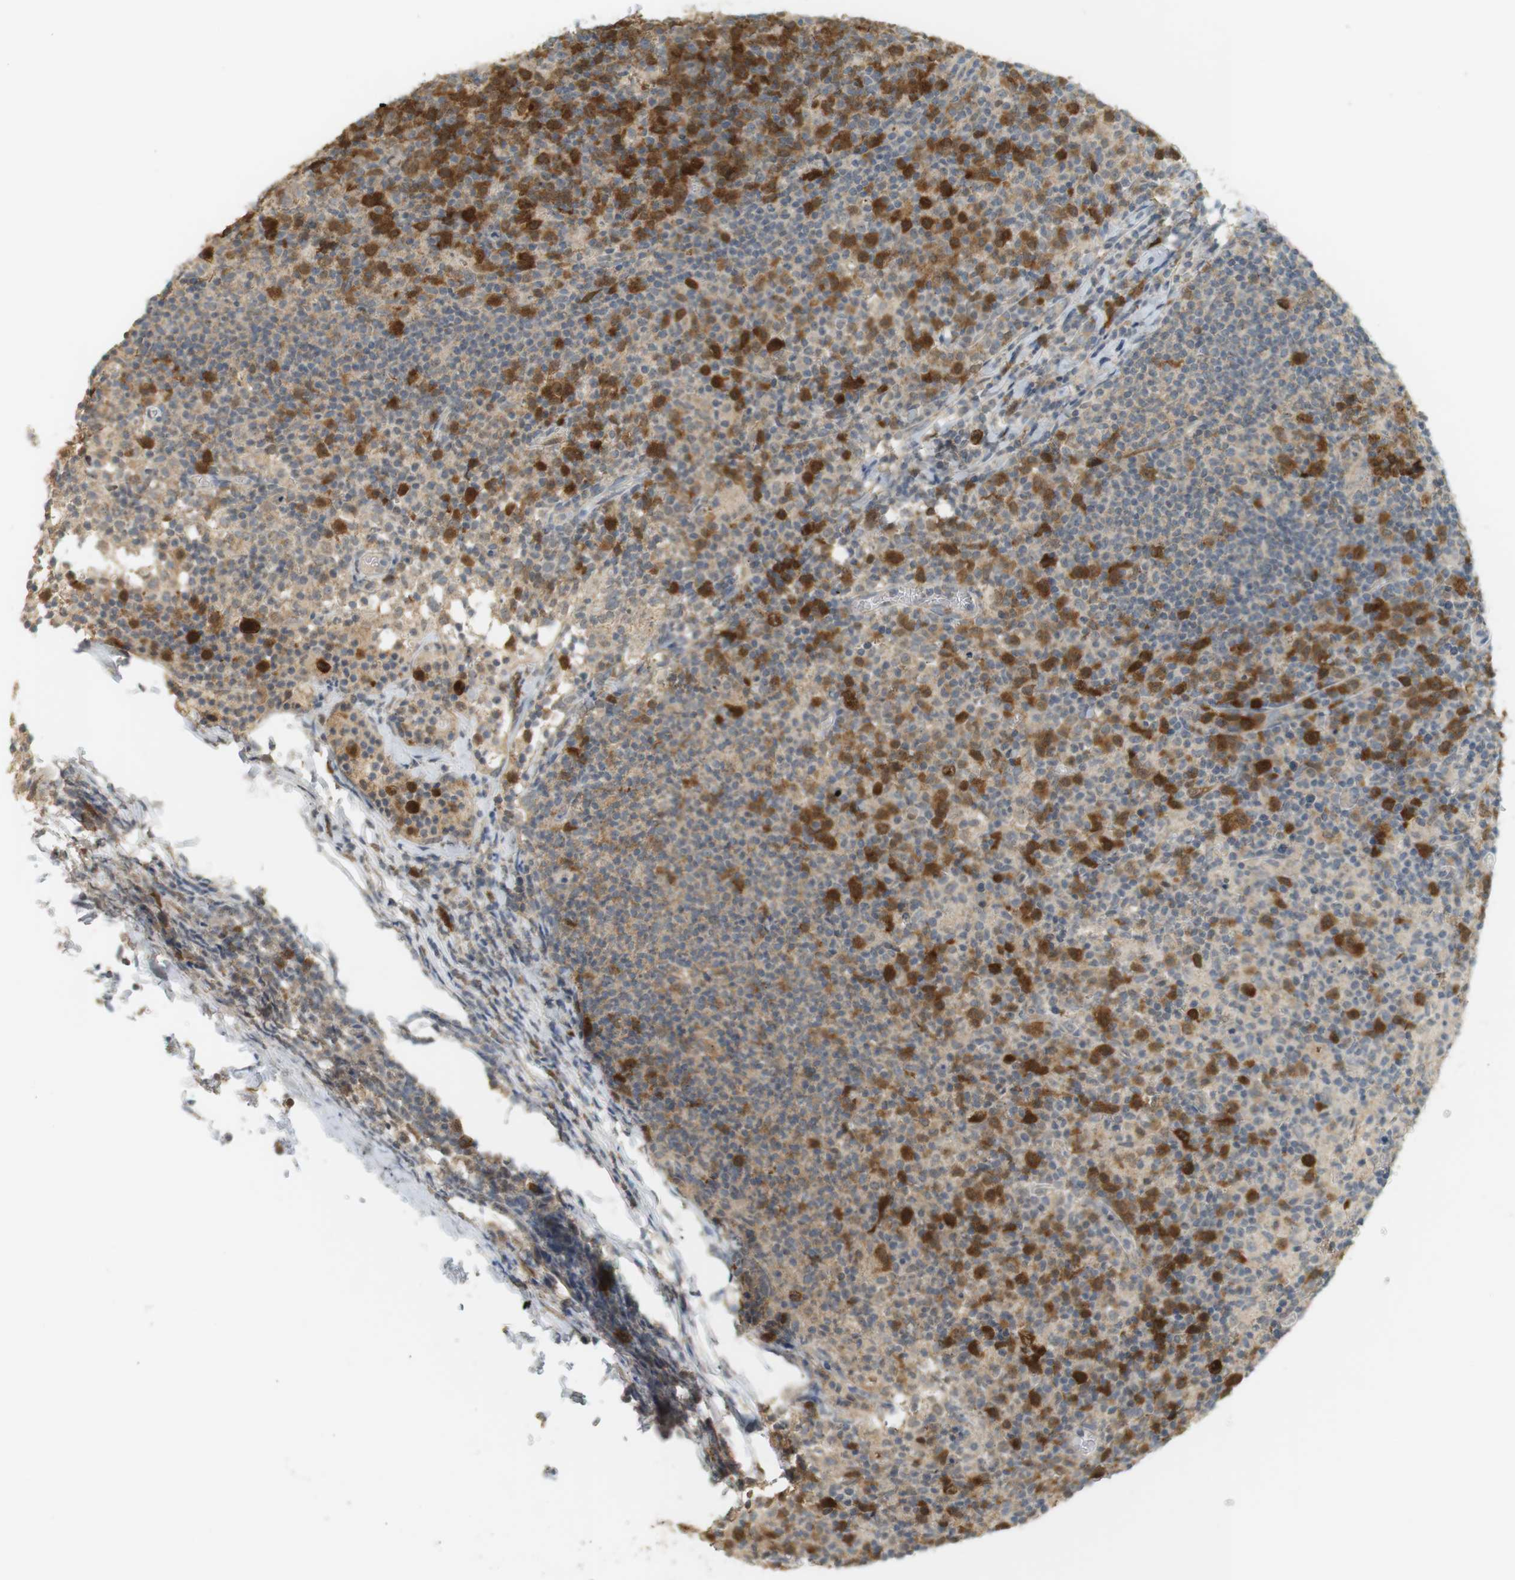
{"staining": {"intensity": "strong", "quantity": "25%-75%", "location": "cytoplasmic/membranous"}, "tissue": "lymph node", "cell_type": "Germinal center cells", "image_type": "normal", "snomed": [{"axis": "morphology", "description": "Normal tissue, NOS"}, {"axis": "morphology", "description": "Inflammation, NOS"}, {"axis": "topography", "description": "Lymph node"}], "caption": "Unremarkable lymph node demonstrates strong cytoplasmic/membranous positivity in approximately 25%-75% of germinal center cells The protein is stained brown, and the nuclei are stained in blue (DAB (3,3'-diaminobenzidine) IHC with brightfield microscopy, high magnification)..", "gene": "TTK", "patient": {"sex": "male", "age": 55}}